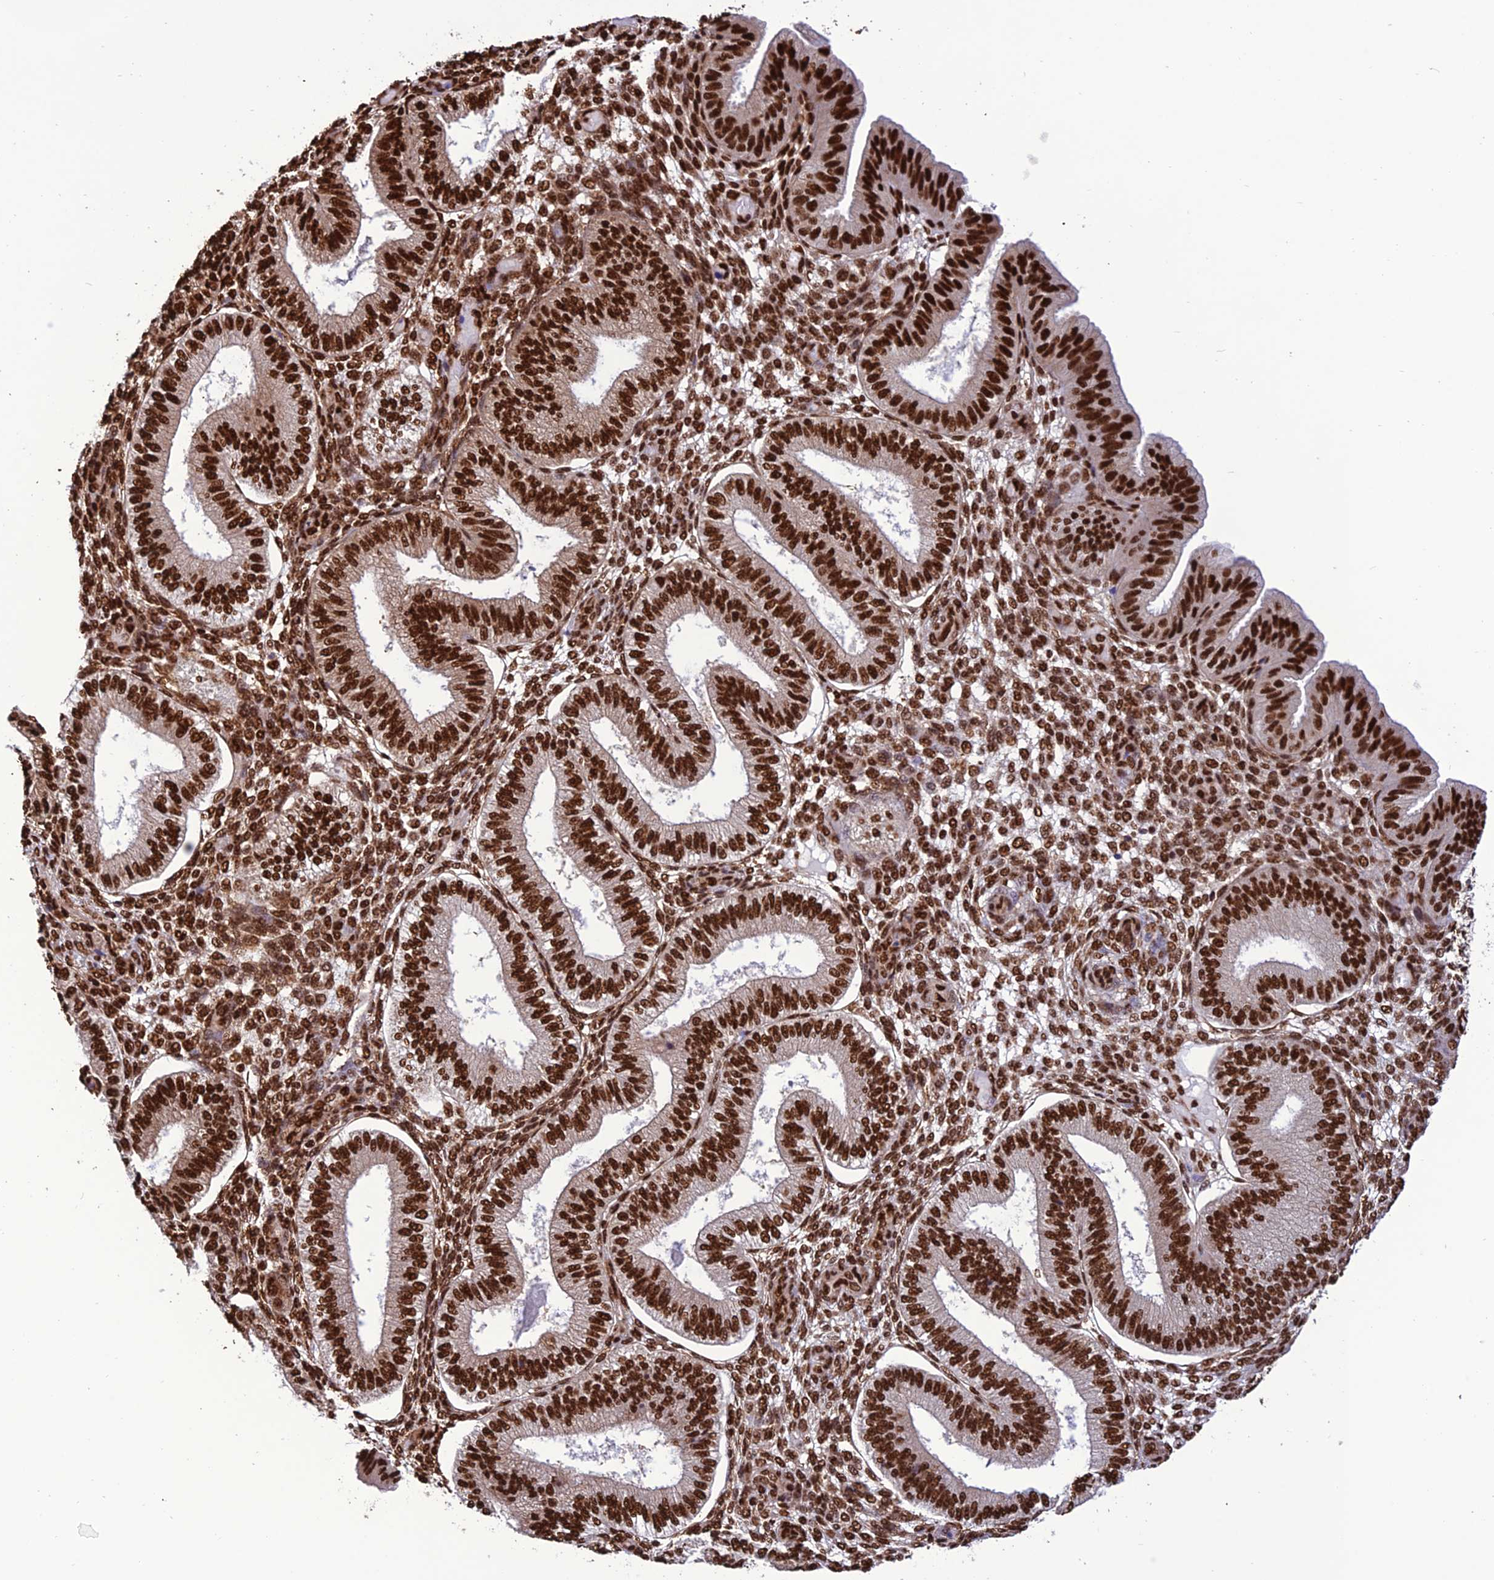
{"staining": {"intensity": "strong", "quantity": ">75%", "location": "nuclear"}, "tissue": "endometrium", "cell_type": "Cells in endometrial stroma", "image_type": "normal", "snomed": [{"axis": "morphology", "description": "Normal tissue, NOS"}, {"axis": "topography", "description": "Endometrium"}], "caption": "Protein expression analysis of normal human endometrium reveals strong nuclear staining in approximately >75% of cells in endometrial stroma. (IHC, brightfield microscopy, high magnification).", "gene": "INO80E", "patient": {"sex": "female", "age": 39}}